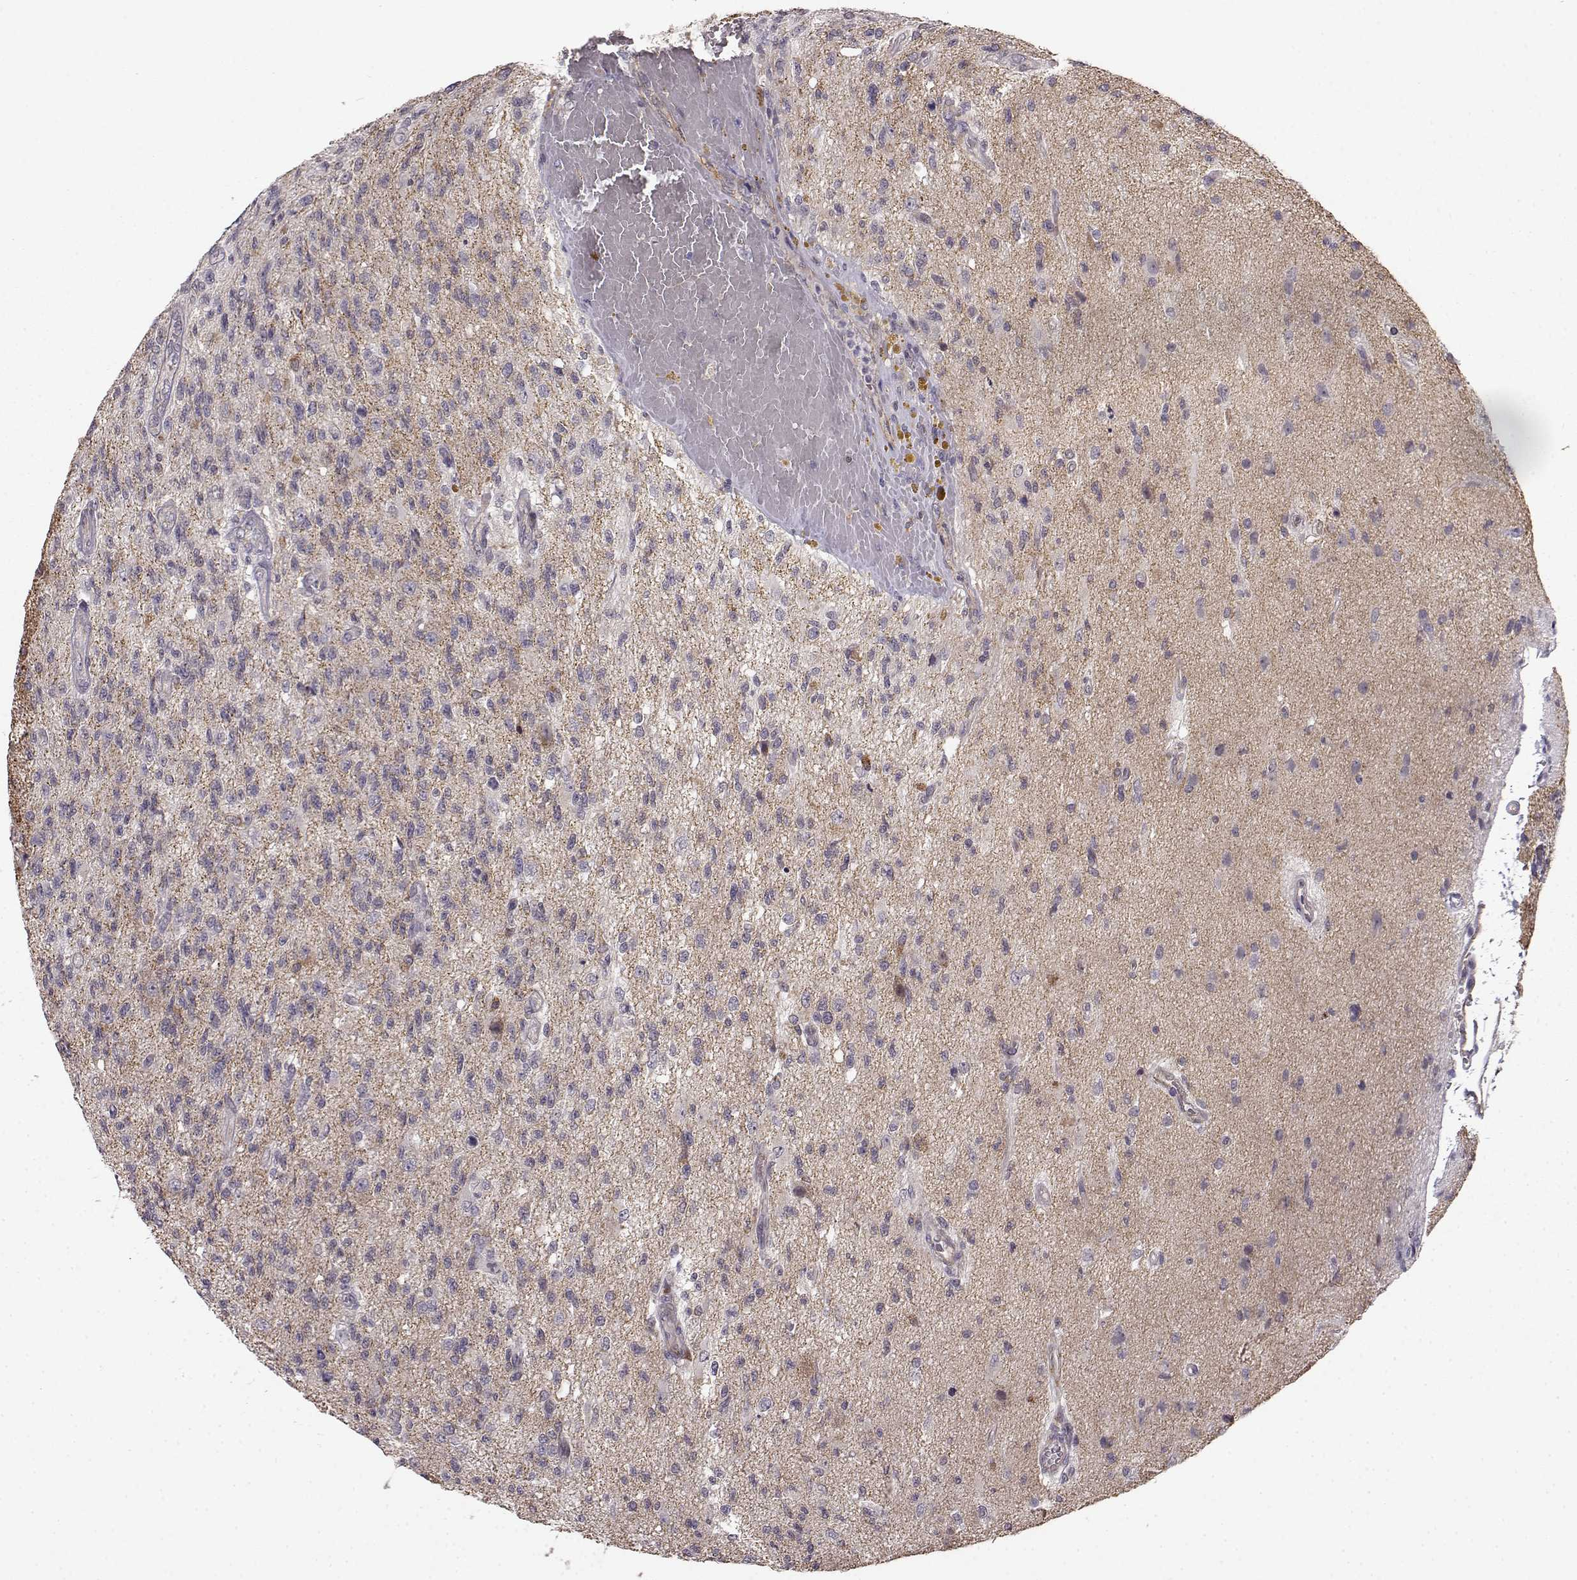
{"staining": {"intensity": "negative", "quantity": "none", "location": "none"}, "tissue": "glioma", "cell_type": "Tumor cells", "image_type": "cancer", "snomed": [{"axis": "morphology", "description": "Glioma, malignant, High grade"}, {"axis": "topography", "description": "Brain"}], "caption": "This image is of glioma stained with immunohistochemistry to label a protein in brown with the nuclei are counter-stained blue. There is no staining in tumor cells.", "gene": "BACH2", "patient": {"sex": "male", "age": 56}}